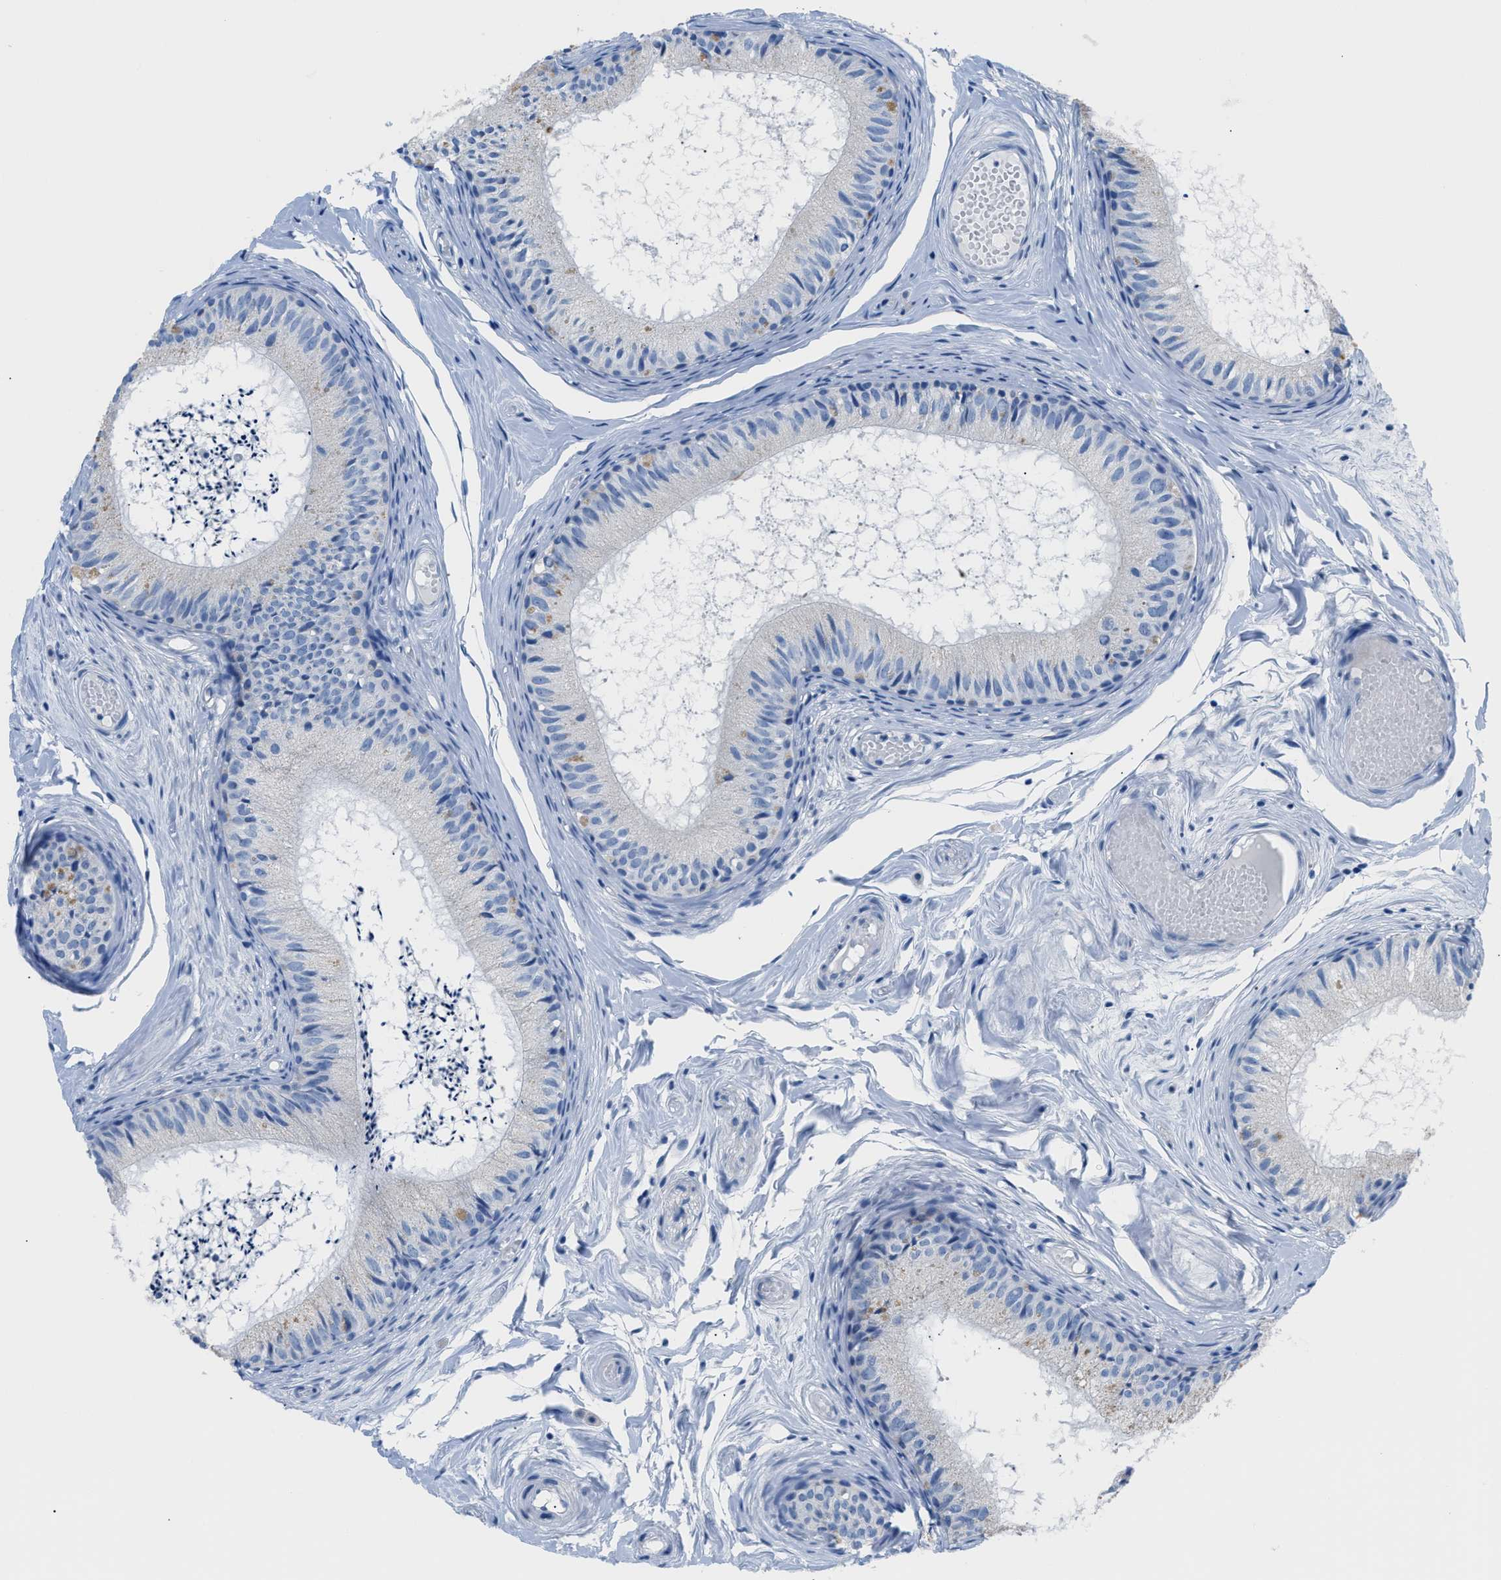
{"staining": {"intensity": "moderate", "quantity": "<25%", "location": "cytoplasmic/membranous"}, "tissue": "epididymis", "cell_type": "Glandular cells", "image_type": "normal", "snomed": [{"axis": "morphology", "description": "Normal tissue, NOS"}, {"axis": "topography", "description": "Epididymis"}], "caption": "Immunohistochemistry image of benign epididymis: epididymis stained using immunohistochemistry exhibits low levels of moderate protein expression localized specifically in the cytoplasmic/membranous of glandular cells, appearing as a cytoplasmic/membranous brown color.", "gene": "FDCSP", "patient": {"sex": "male", "age": 46}}